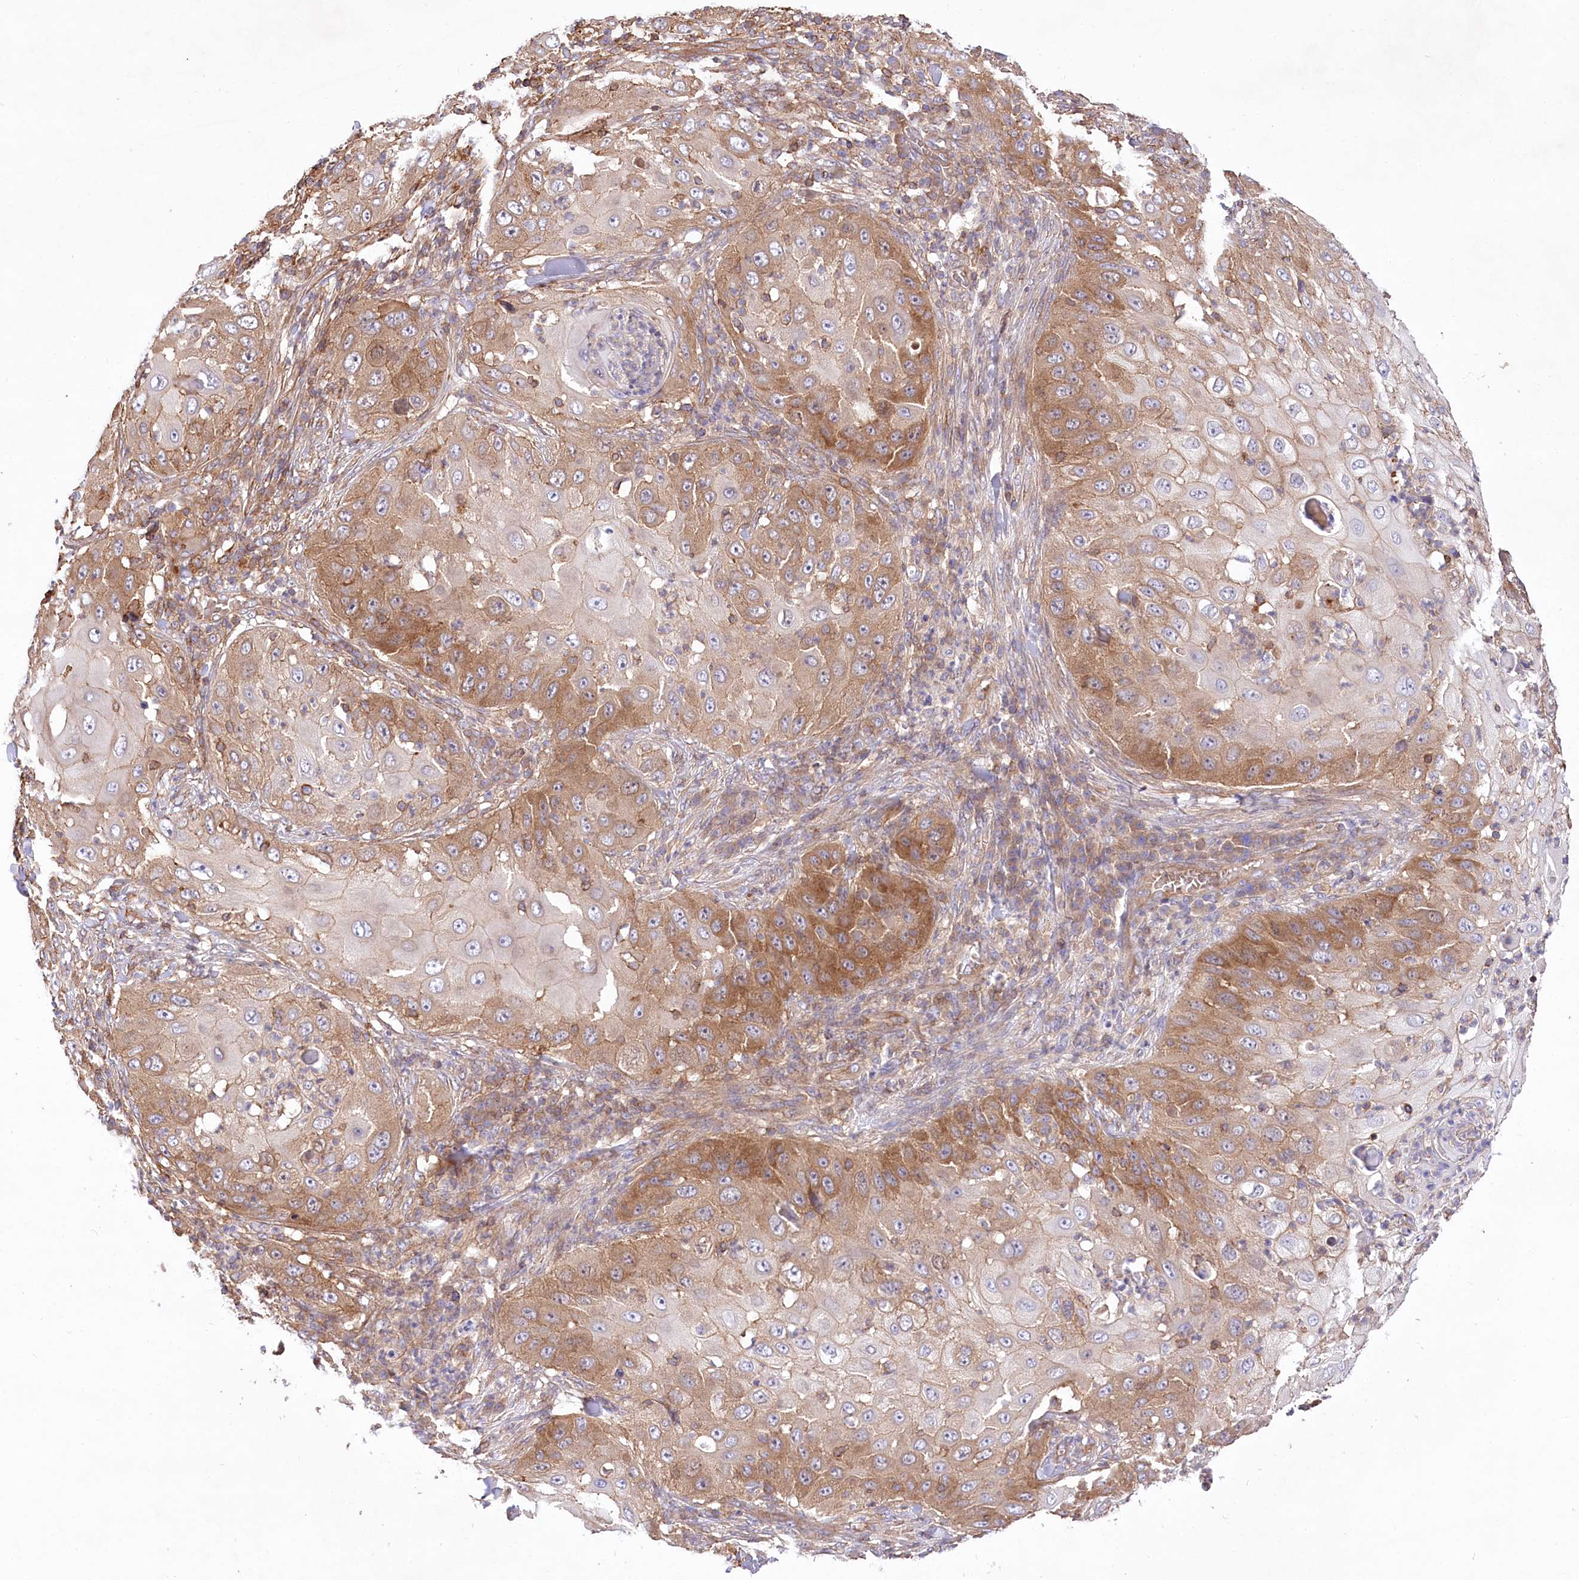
{"staining": {"intensity": "strong", "quantity": "25%-75%", "location": "cytoplasmic/membranous"}, "tissue": "skin cancer", "cell_type": "Tumor cells", "image_type": "cancer", "snomed": [{"axis": "morphology", "description": "Squamous cell carcinoma, NOS"}, {"axis": "topography", "description": "Skin"}], "caption": "Strong cytoplasmic/membranous protein positivity is seen in approximately 25%-75% of tumor cells in squamous cell carcinoma (skin).", "gene": "UMPS", "patient": {"sex": "female", "age": 44}}